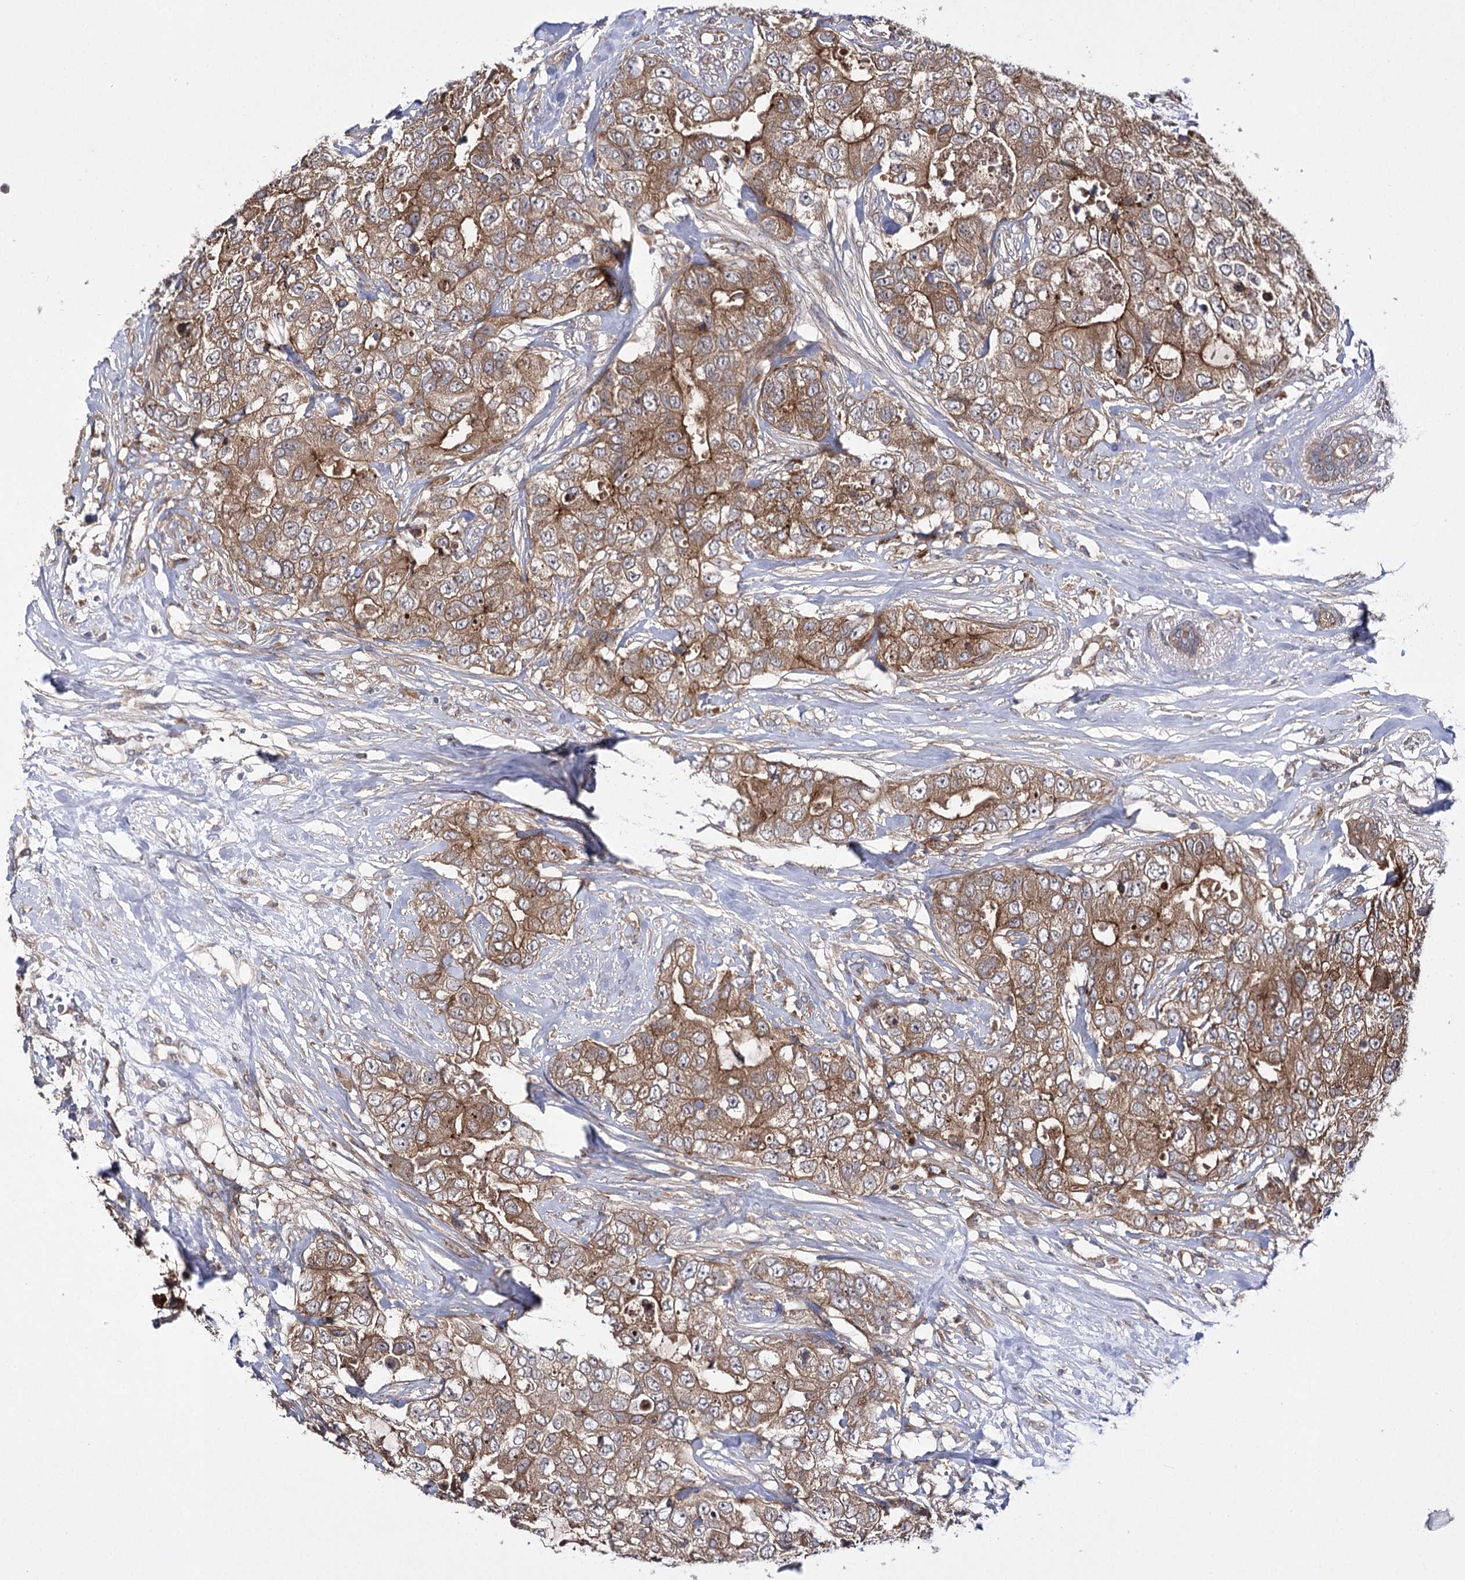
{"staining": {"intensity": "strong", "quantity": ">75%", "location": "cytoplasmic/membranous"}, "tissue": "breast cancer", "cell_type": "Tumor cells", "image_type": "cancer", "snomed": [{"axis": "morphology", "description": "Duct carcinoma"}, {"axis": "topography", "description": "Breast"}], "caption": "Strong cytoplasmic/membranous protein positivity is appreciated in approximately >75% of tumor cells in breast infiltrating ductal carcinoma.", "gene": "BCR", "patient": {"sex": "female", "age": 62}}